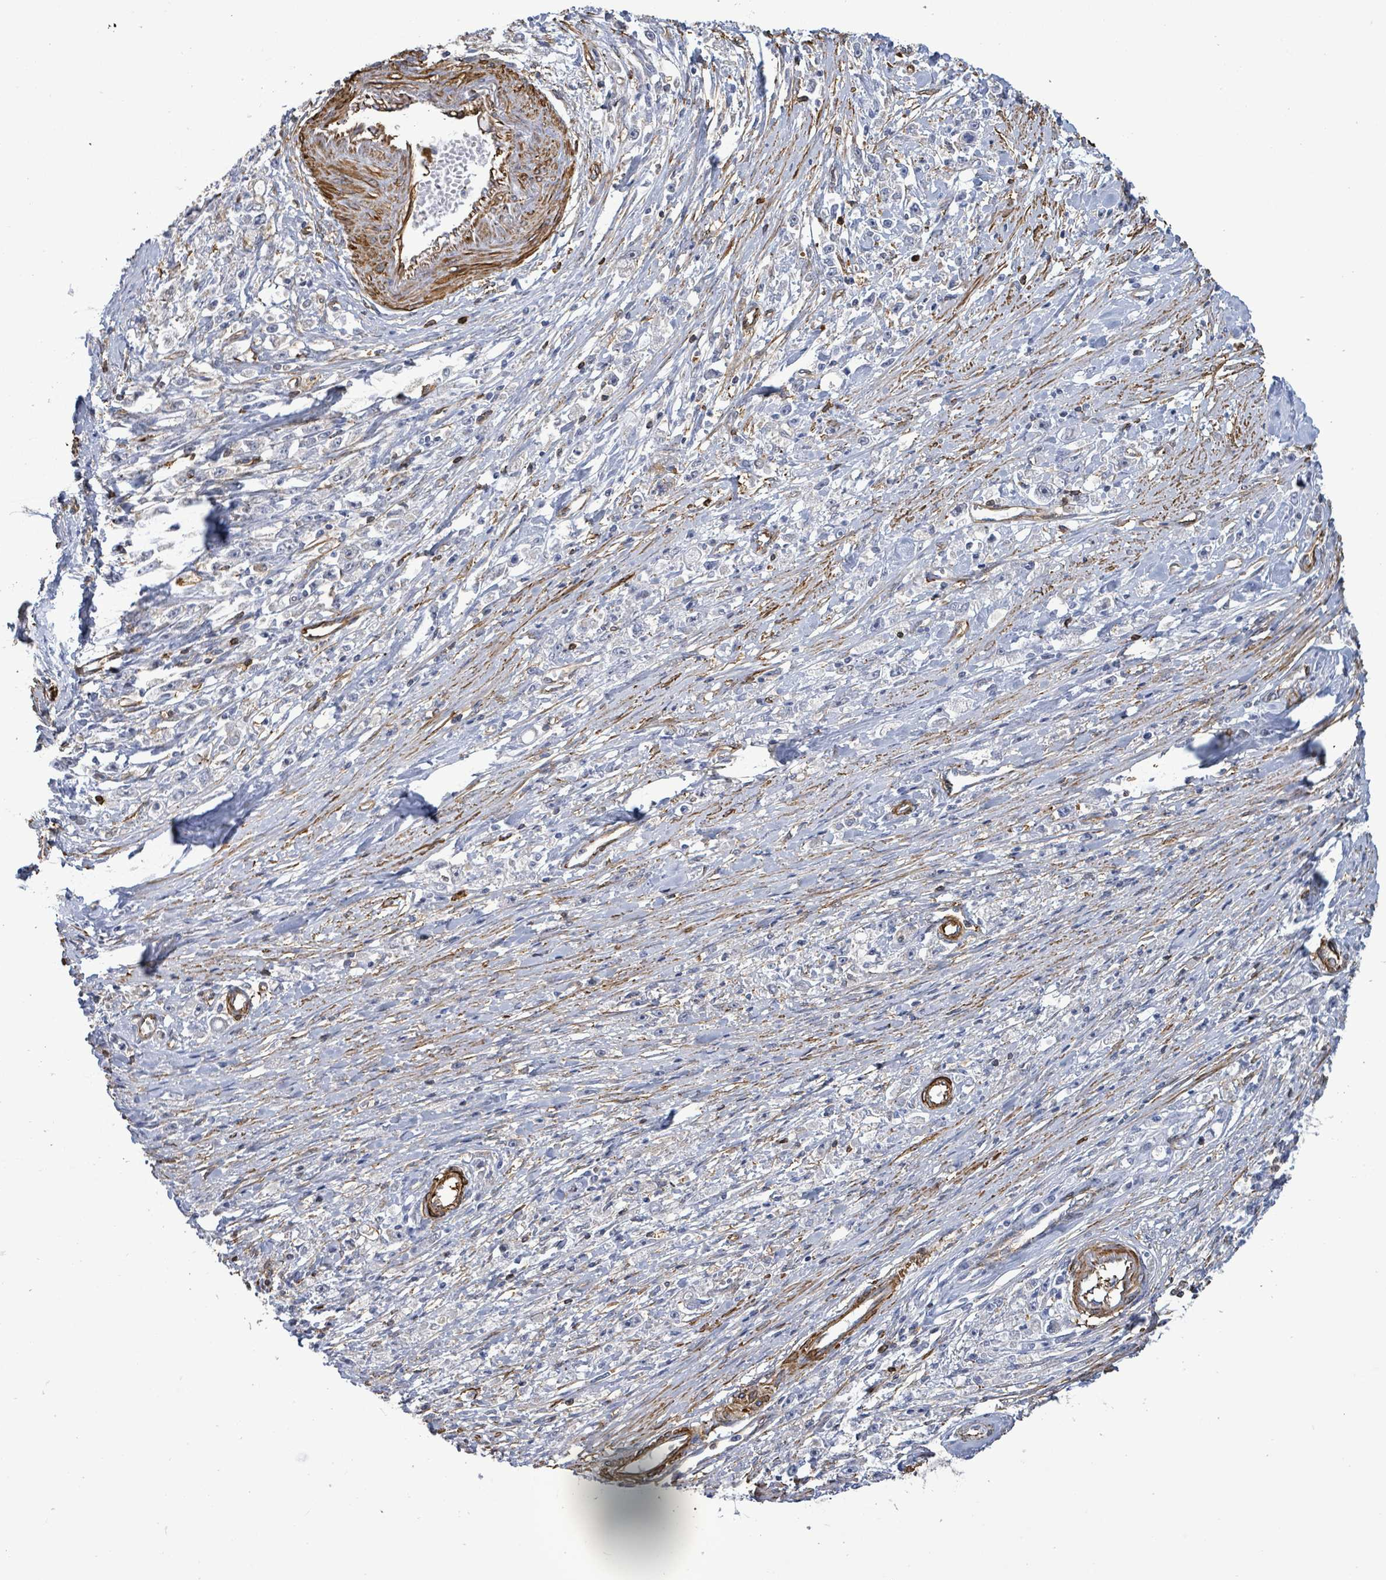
{"staining": {"intensity": "negative", "quantity": "none", "location": "none"}, "tissue": "stomach cancer", "cell_type": "Tumor cells", "image_type": "cancer", "snomed": [{"axis": "morphology", "description": "Adenocarcinoma, NOS"}, {"axis": "topography", "description": "Stomach"}], "caption": "There is no significant staining in tumor cells of adenocarcinoma (stomach).", "gene": "PRKRIP1", "patient": {"sex": "female", "age": 59}}